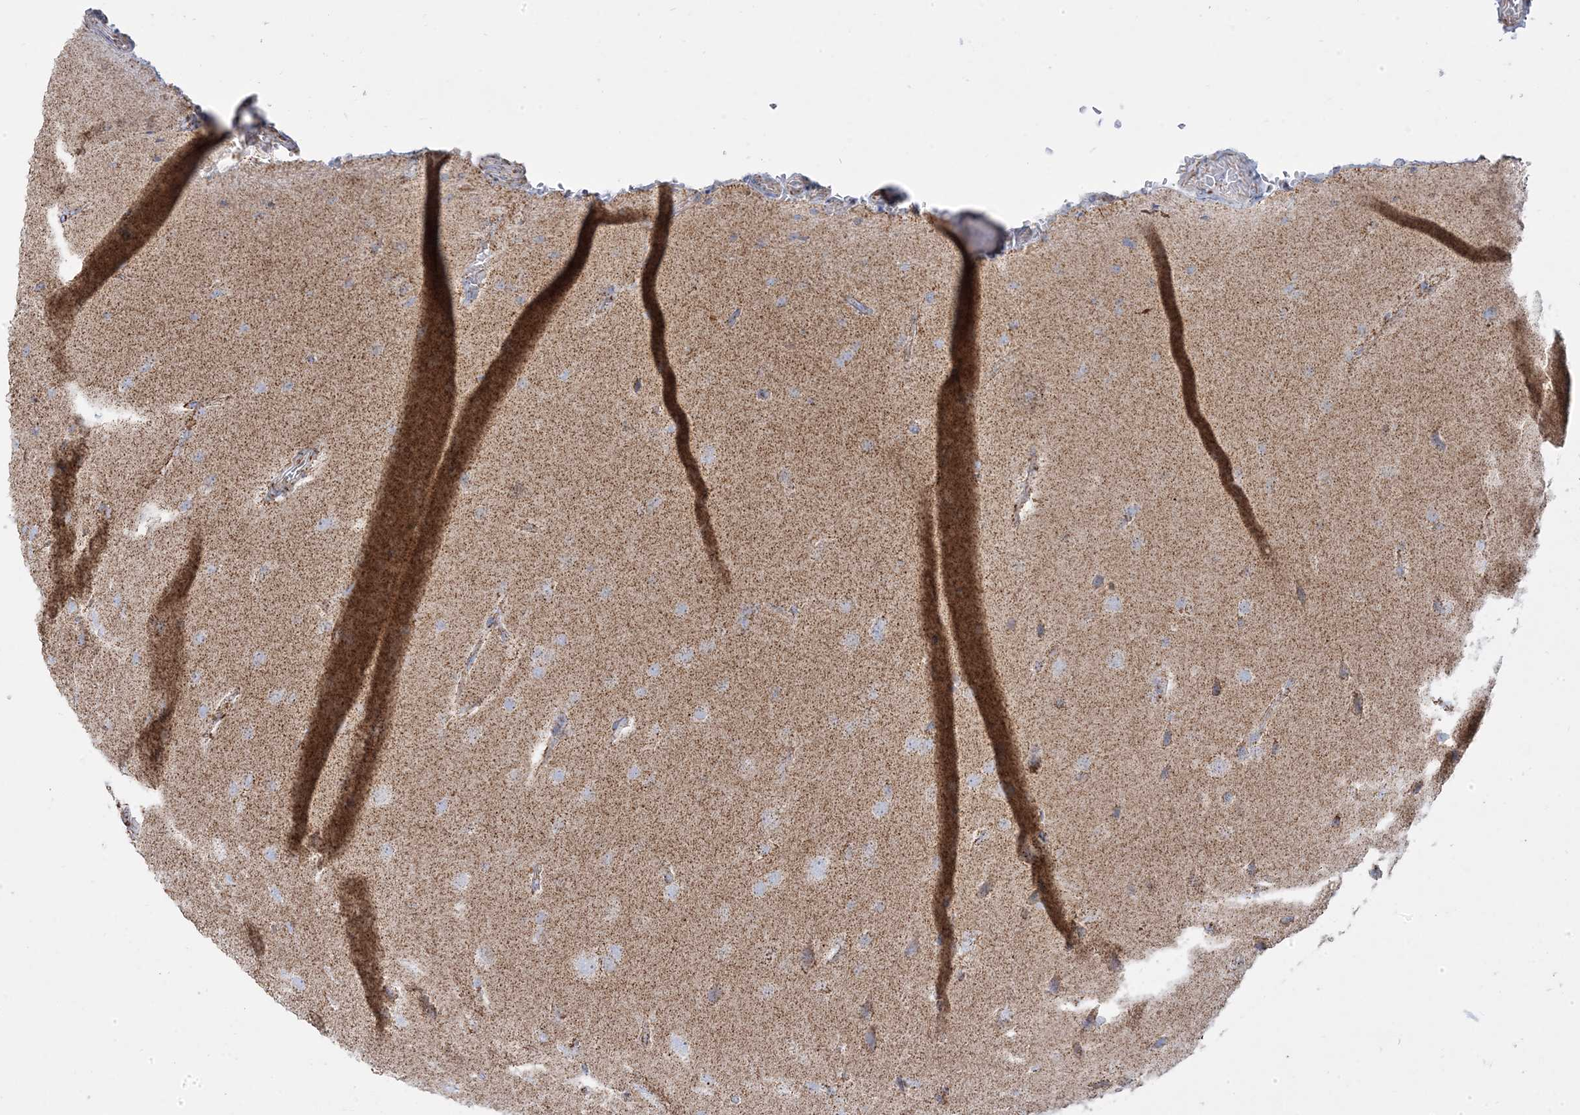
{"staining": {"intensity": "moderate", "quantity": "25%-75%", "location": "cytoplasmic/membranous"}, "tissue": "glioma", "cell_type": "Tumor cells", "image_type": "cancer", "snomed": [{"axis": "morphology", "description": "Glioma, malignant, Low grade"}, {"axis": "topography", "description": "Brain"}], "caption": "The immunohistochemical stain shows moderate cytoplasmic/membranous expression in tumor cells of glioma tissue.", "gene": "PCCB", "patient": {"sex": "female", "age": 37}}